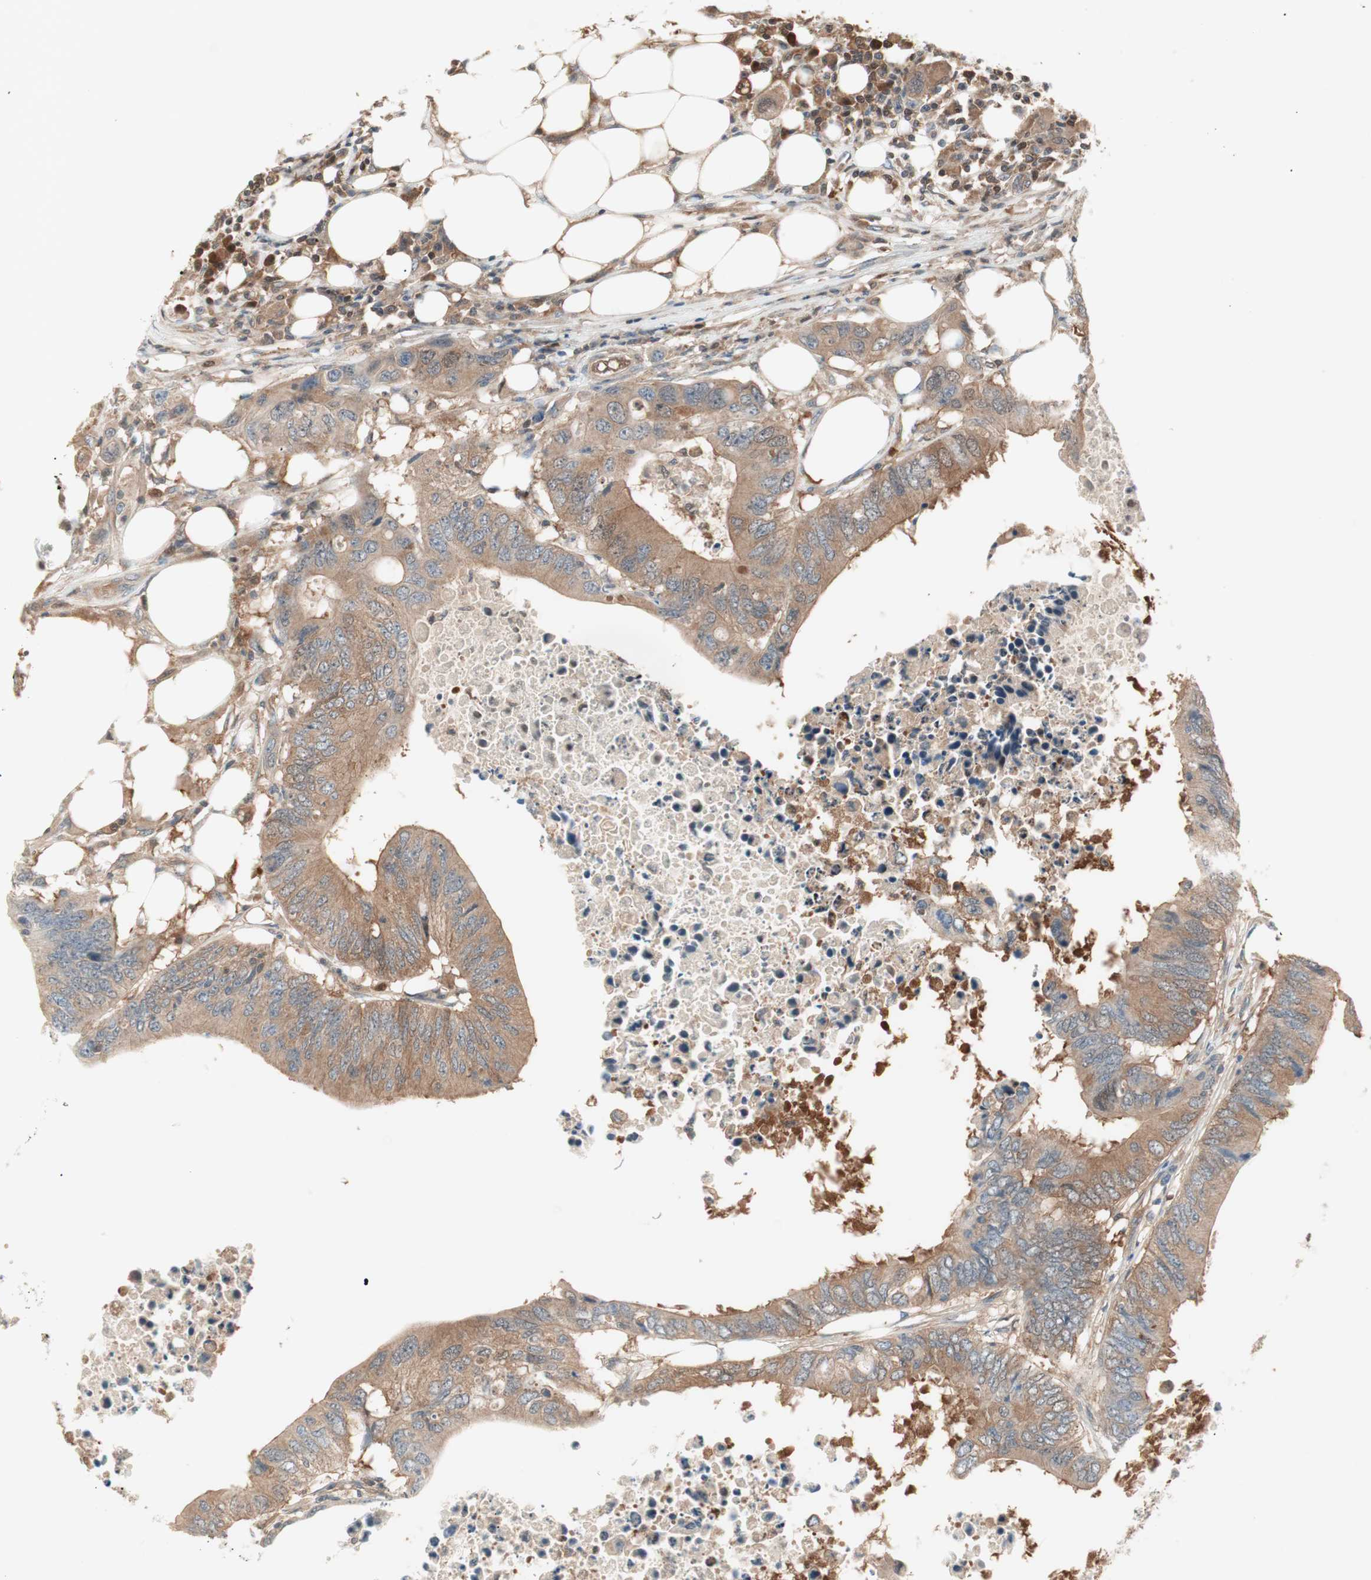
{"staining": {"intensity": "moderate", "quantity": ">75%", "location": "cytoplasmic/membranous"}, "tissue": "colorectal cancer", "cell_type": "Tumor cells", "image_type": "cancer", "snomed": [{"axis": "morphology", "description": "Adenocarcinoma, NOS"}, {"axis": "topography", "description": "Colon"}], "caption": "There is medium levels of moderate cytoplasmic/membranous staining in tumor cells of colorectal adenocarcinoma, as demonstrated by immunohistochemical staining (brown color).", "gene": "GALT", "patient": {"sex": "male", "age": 71}}